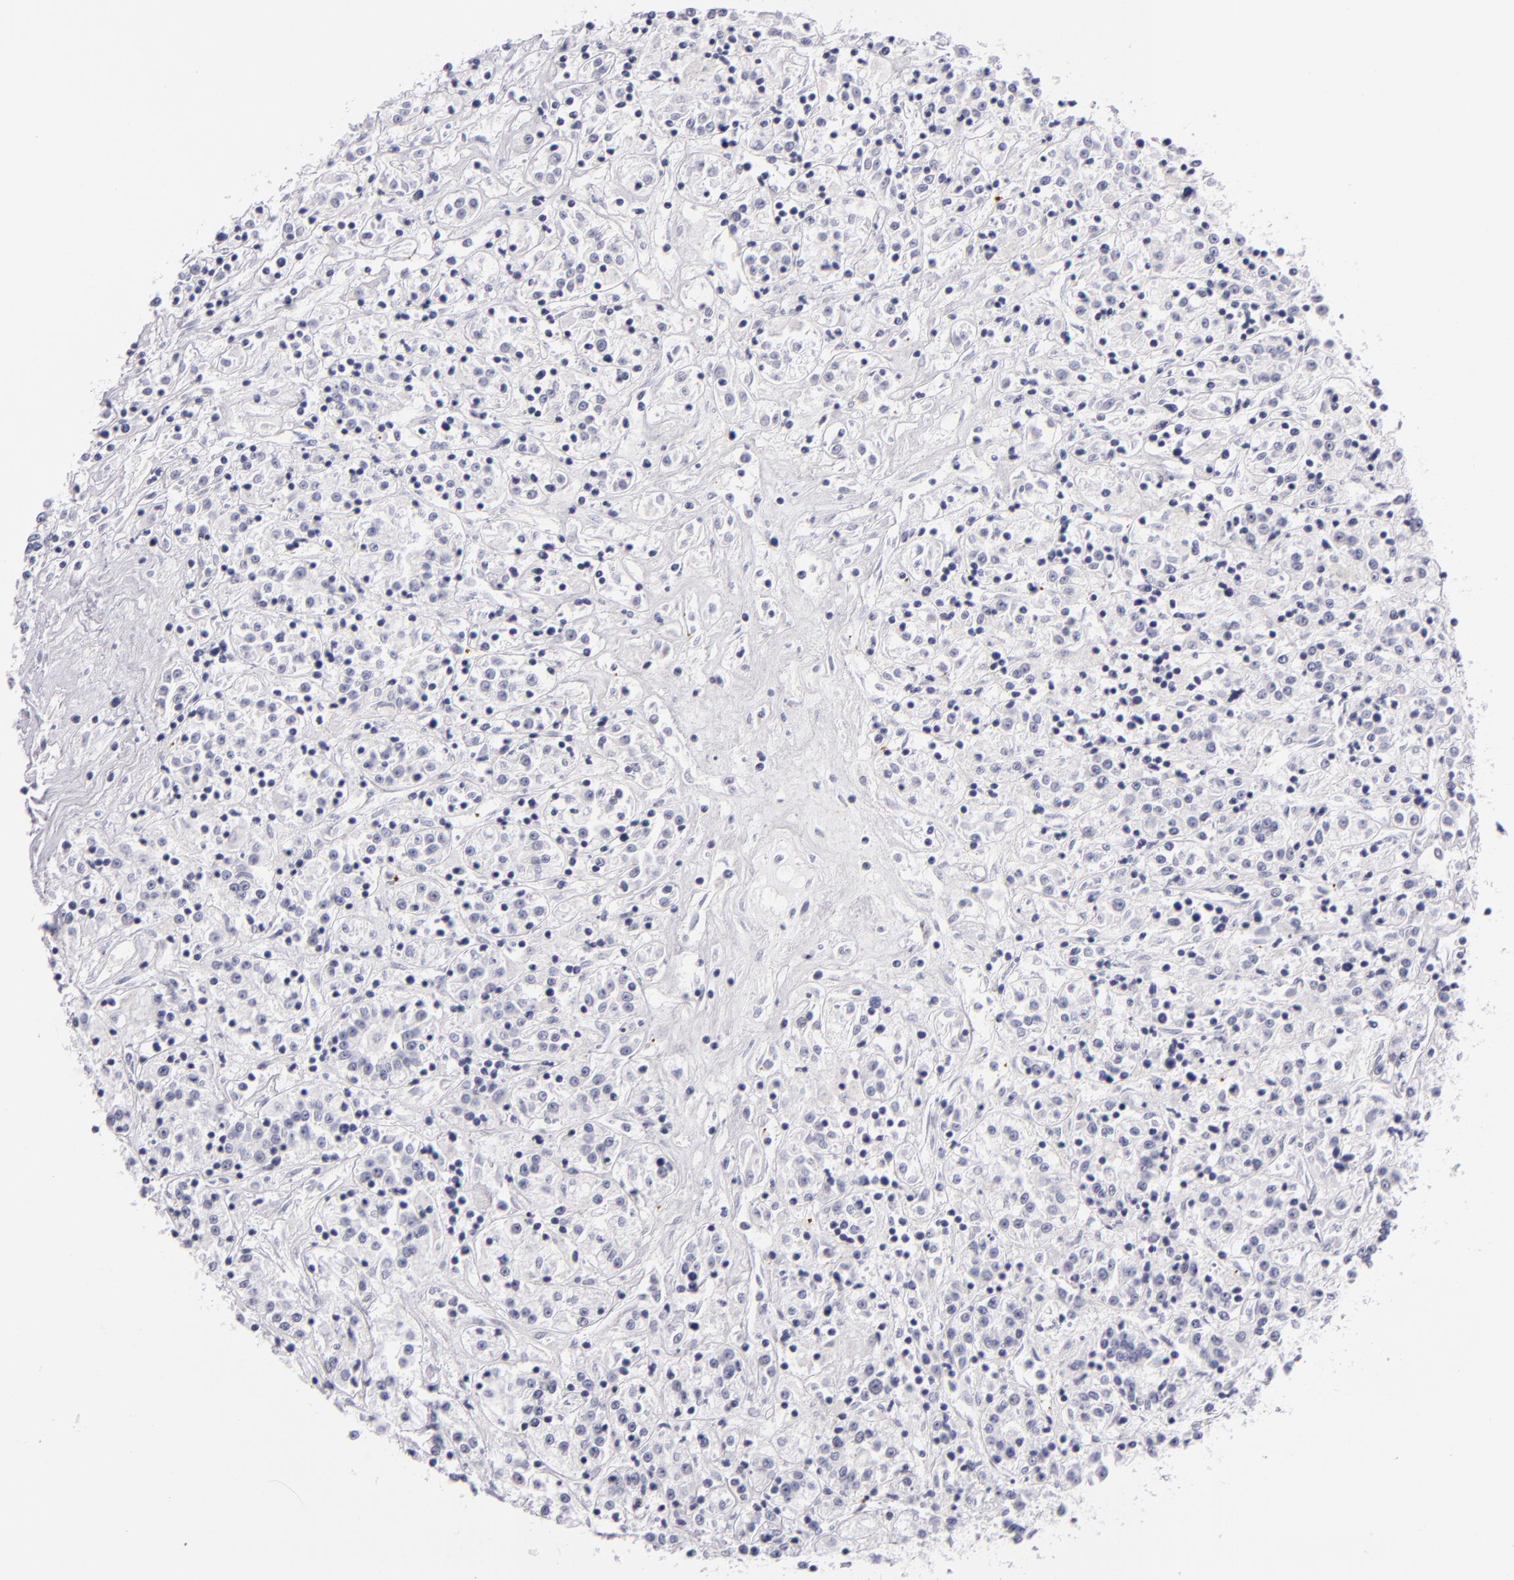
{"staining": {"intensity": "negative", "quantity": "none", "location": "none"}, "tissue": "renal cancer", "cell_type": "Tumor cells", "image_type": "cancer", "snomed": [{"axis": "morphology", "description": "Adenocarcinoma, NOS"}, {"axis": "topography", "description": "Kidney"}], "caption": "Image shows no protein positivity in tumor cells of renal adenocarcinoma tissue.", "gene": "GP1BA", "patient": {"sex": "female", "age": 76}}